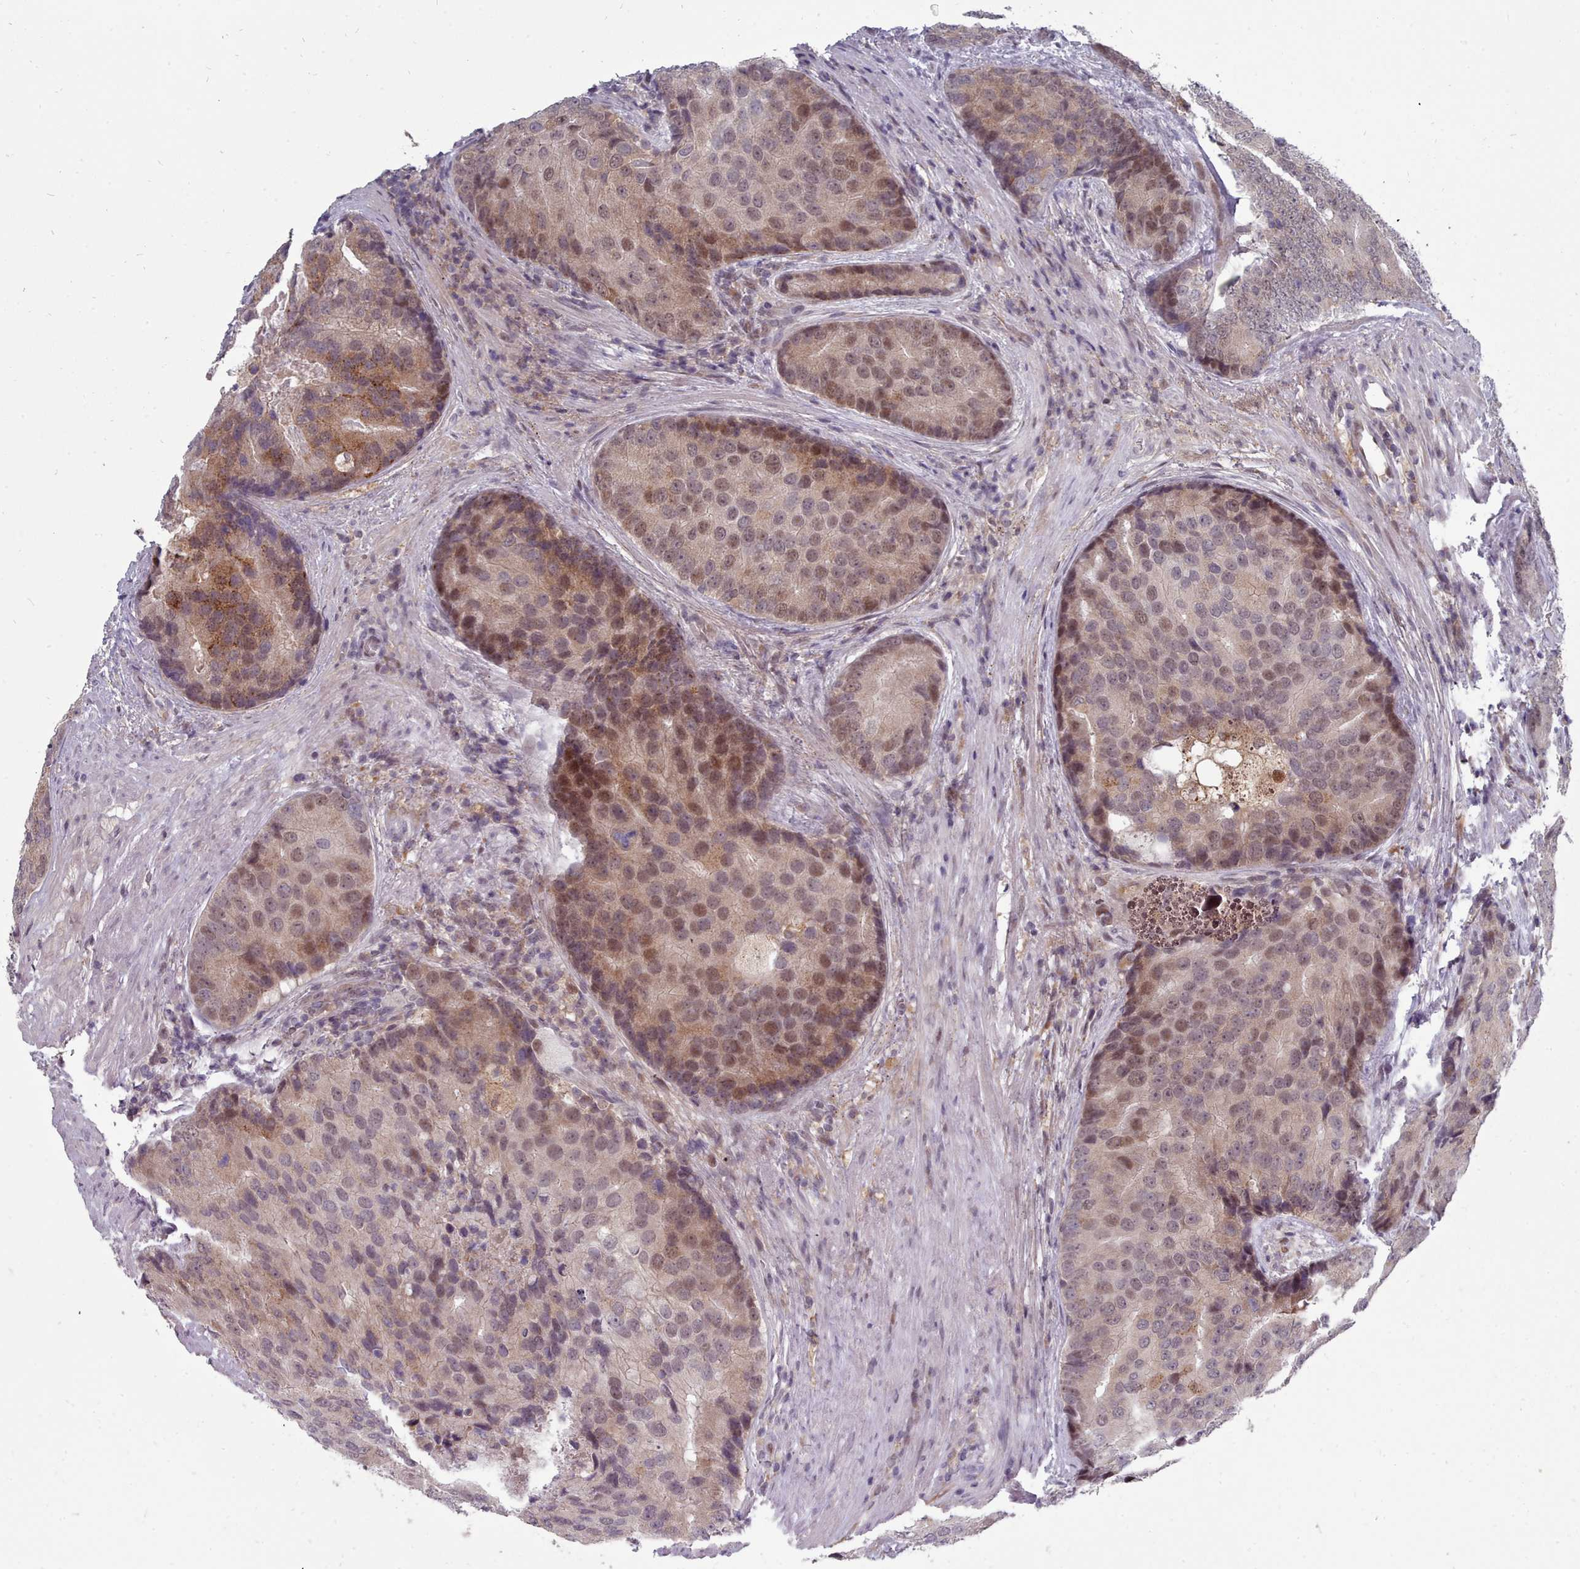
{"staining": {"intensity": "weak", "quantity": "25%-75%", "location": "nuclear"}, "tissue": "prostate cancer", "cell_type": "Tumor cells", "image_type": "cancer", "snomed": [{"axis": "morphology", "description": "Adenocarcinoma, High grade"}, {"axis": "topography", "description": "Prostate"}], "caption": "The immunohistochemical stain labels weak nuclear positivity in tumor cells of high-grade adenocarcinoma (prostate) tissue. The staining was performed using DAB to visualize the protein expression in brown, while the nuclei were stained in blue with hematoxylin (Magnification: 20x).", "gene": "GINS1", "patient": {"sex": "male", "age": 62}}